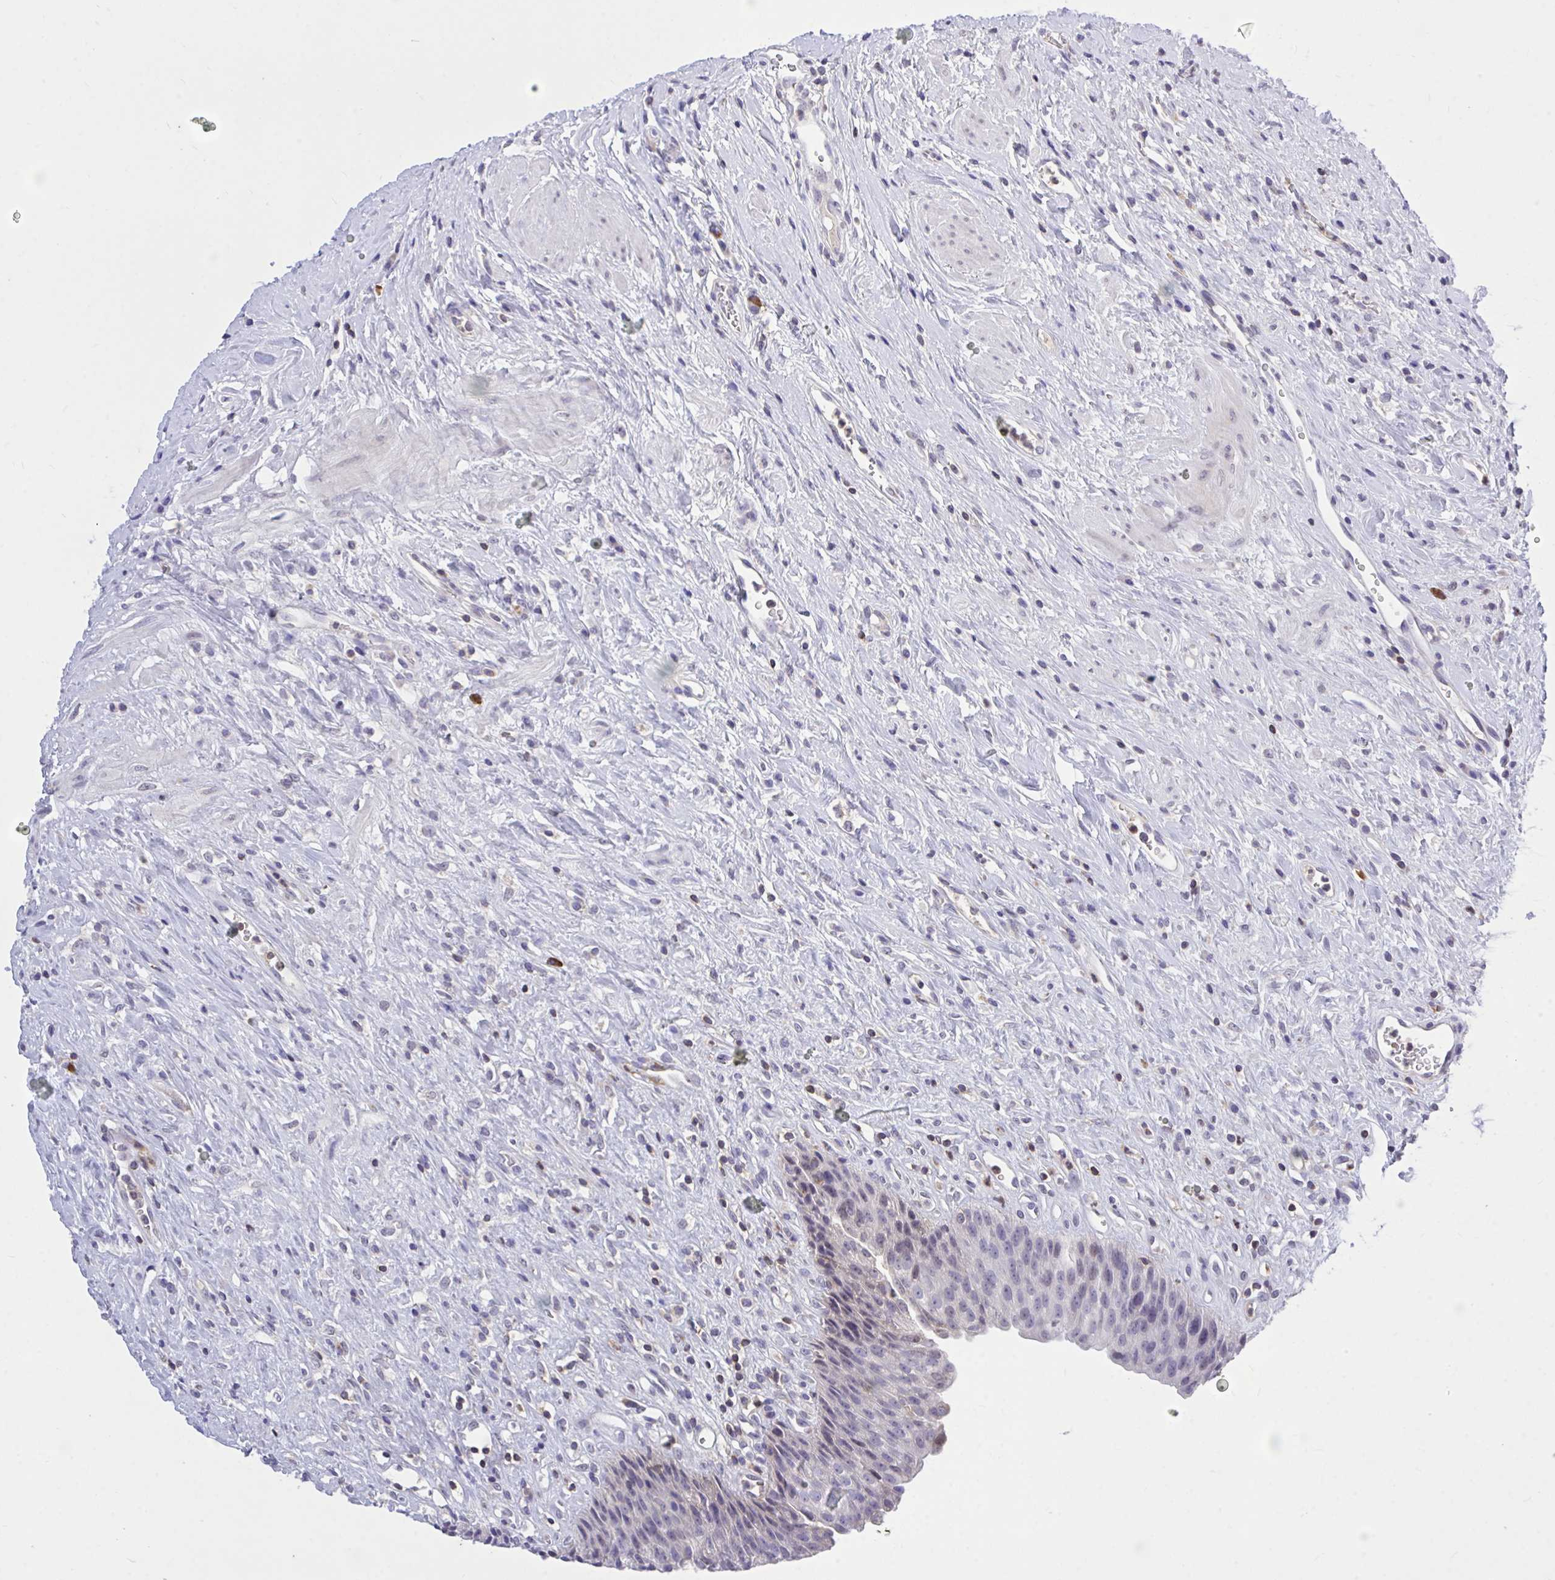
{"staining": {"intensity": "weak", "quantity": "<25%", "location": "cytoplasmic/membranous,nuclear"}, "tissue": "urinary bladder", "cell_type": "Urothelial cells", "image_type": "normal", "snomed": [{"axis": "morphology", "description": "Normal tissue, NOS"}, {"axis": "topography", "description": "Urinary bladder"}], "caption": "High magnification brightfield microscopy of benign urinary bladder stained with DAB (3,3'-diaminobenzidine) (brown) and counterstained with hematoxylin (blue): urothelial cells show no significant positivity.", "gene": "CXCL8", "patient": {"sex": "female", "age": 56}}